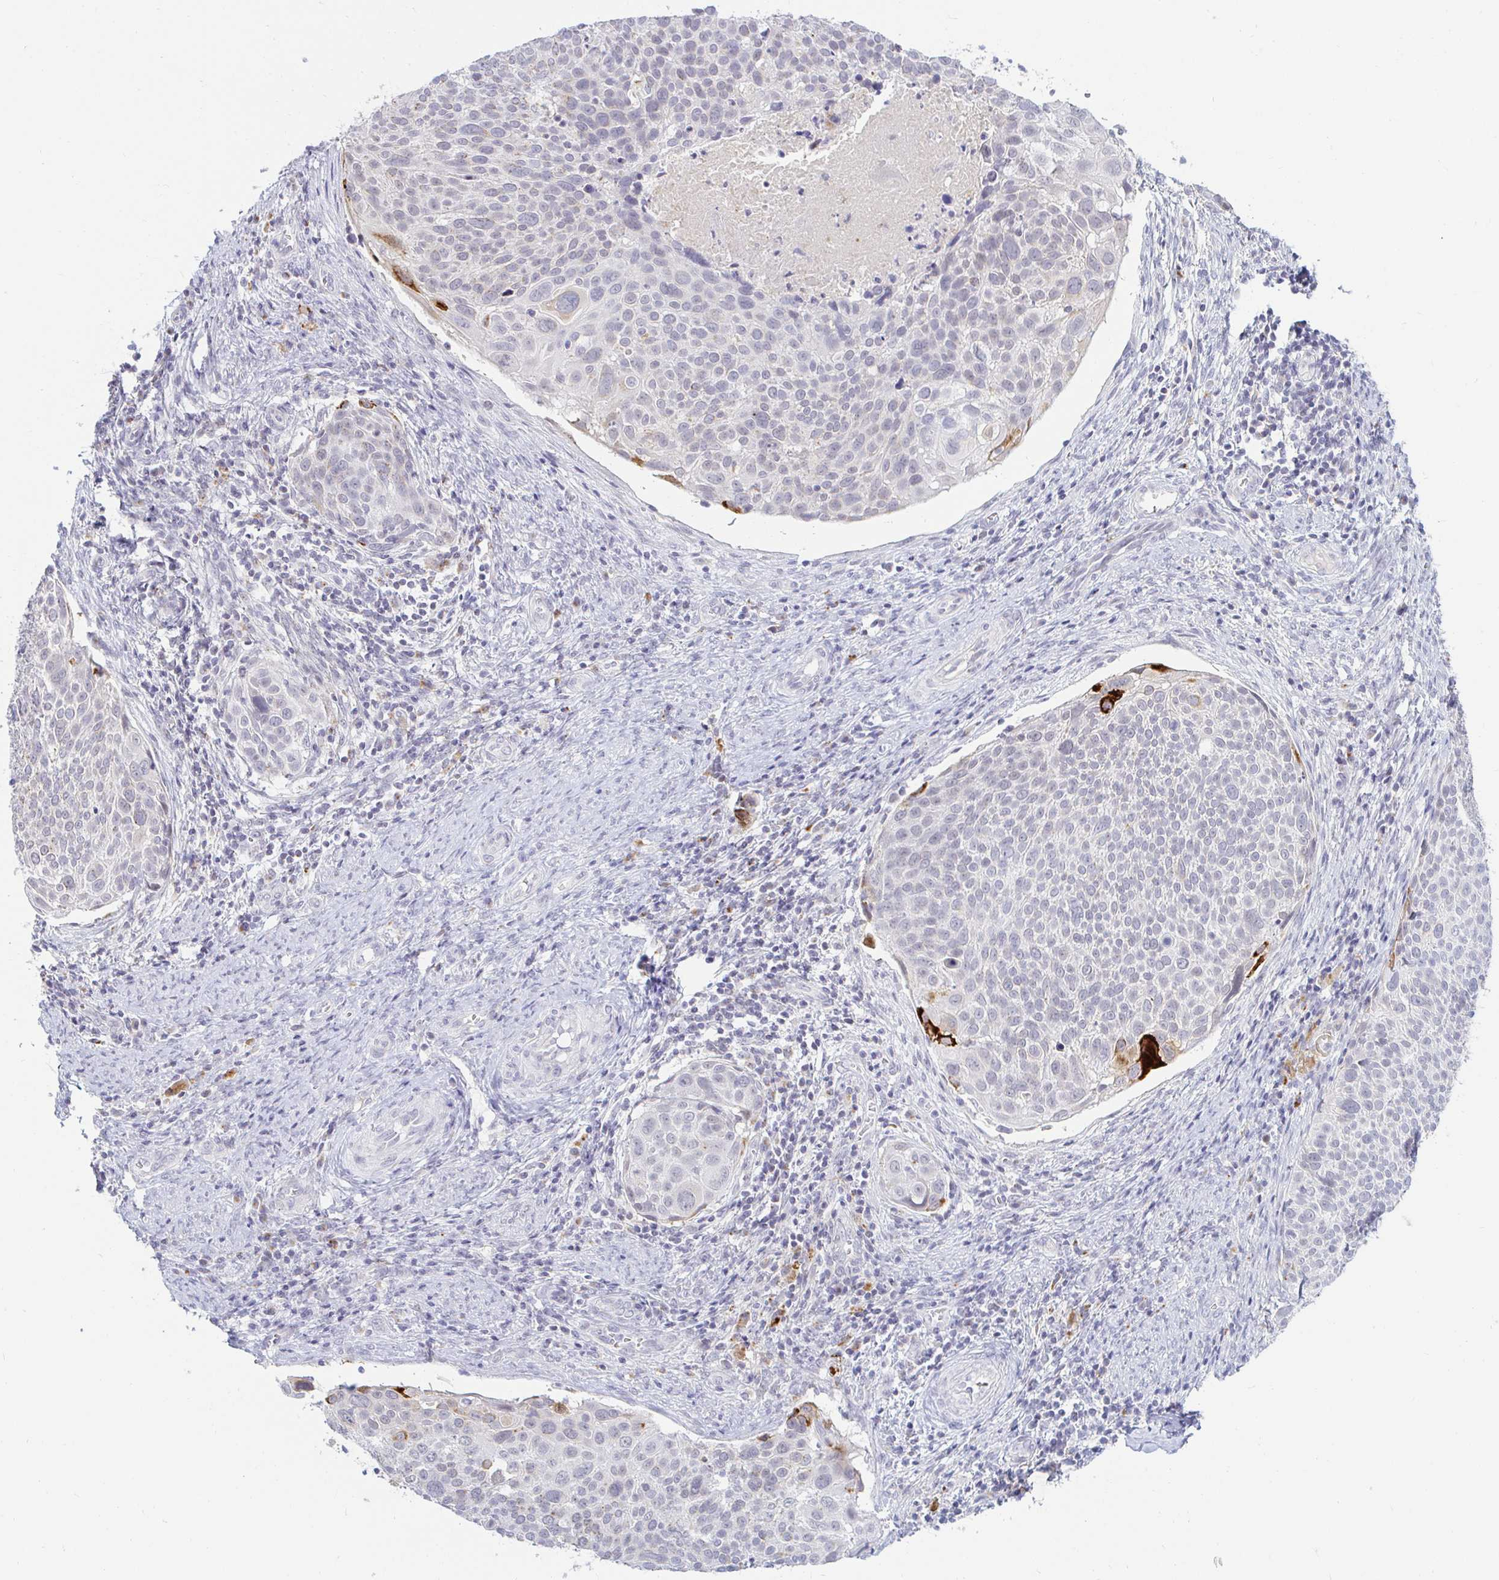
{"staining": {"intensity": "negative", "quantity": "none", "location": "none"}, "tissue": "cervical cancer", "cell_type": "Tumor cells", "image_type": "cancer", "snomed": [{"axis": "morphology", "description": "Squamous cell carcinoma, NOS"}, {"axis": "topography", "description": "Cervix"}], "caption": "Cervical squamous cell carcinoma was stained to show a protein in brown. There is no significant positivity in tumor cells.", "gene": "OR51D1", "patient": {"sex": "female", "age": 39}}